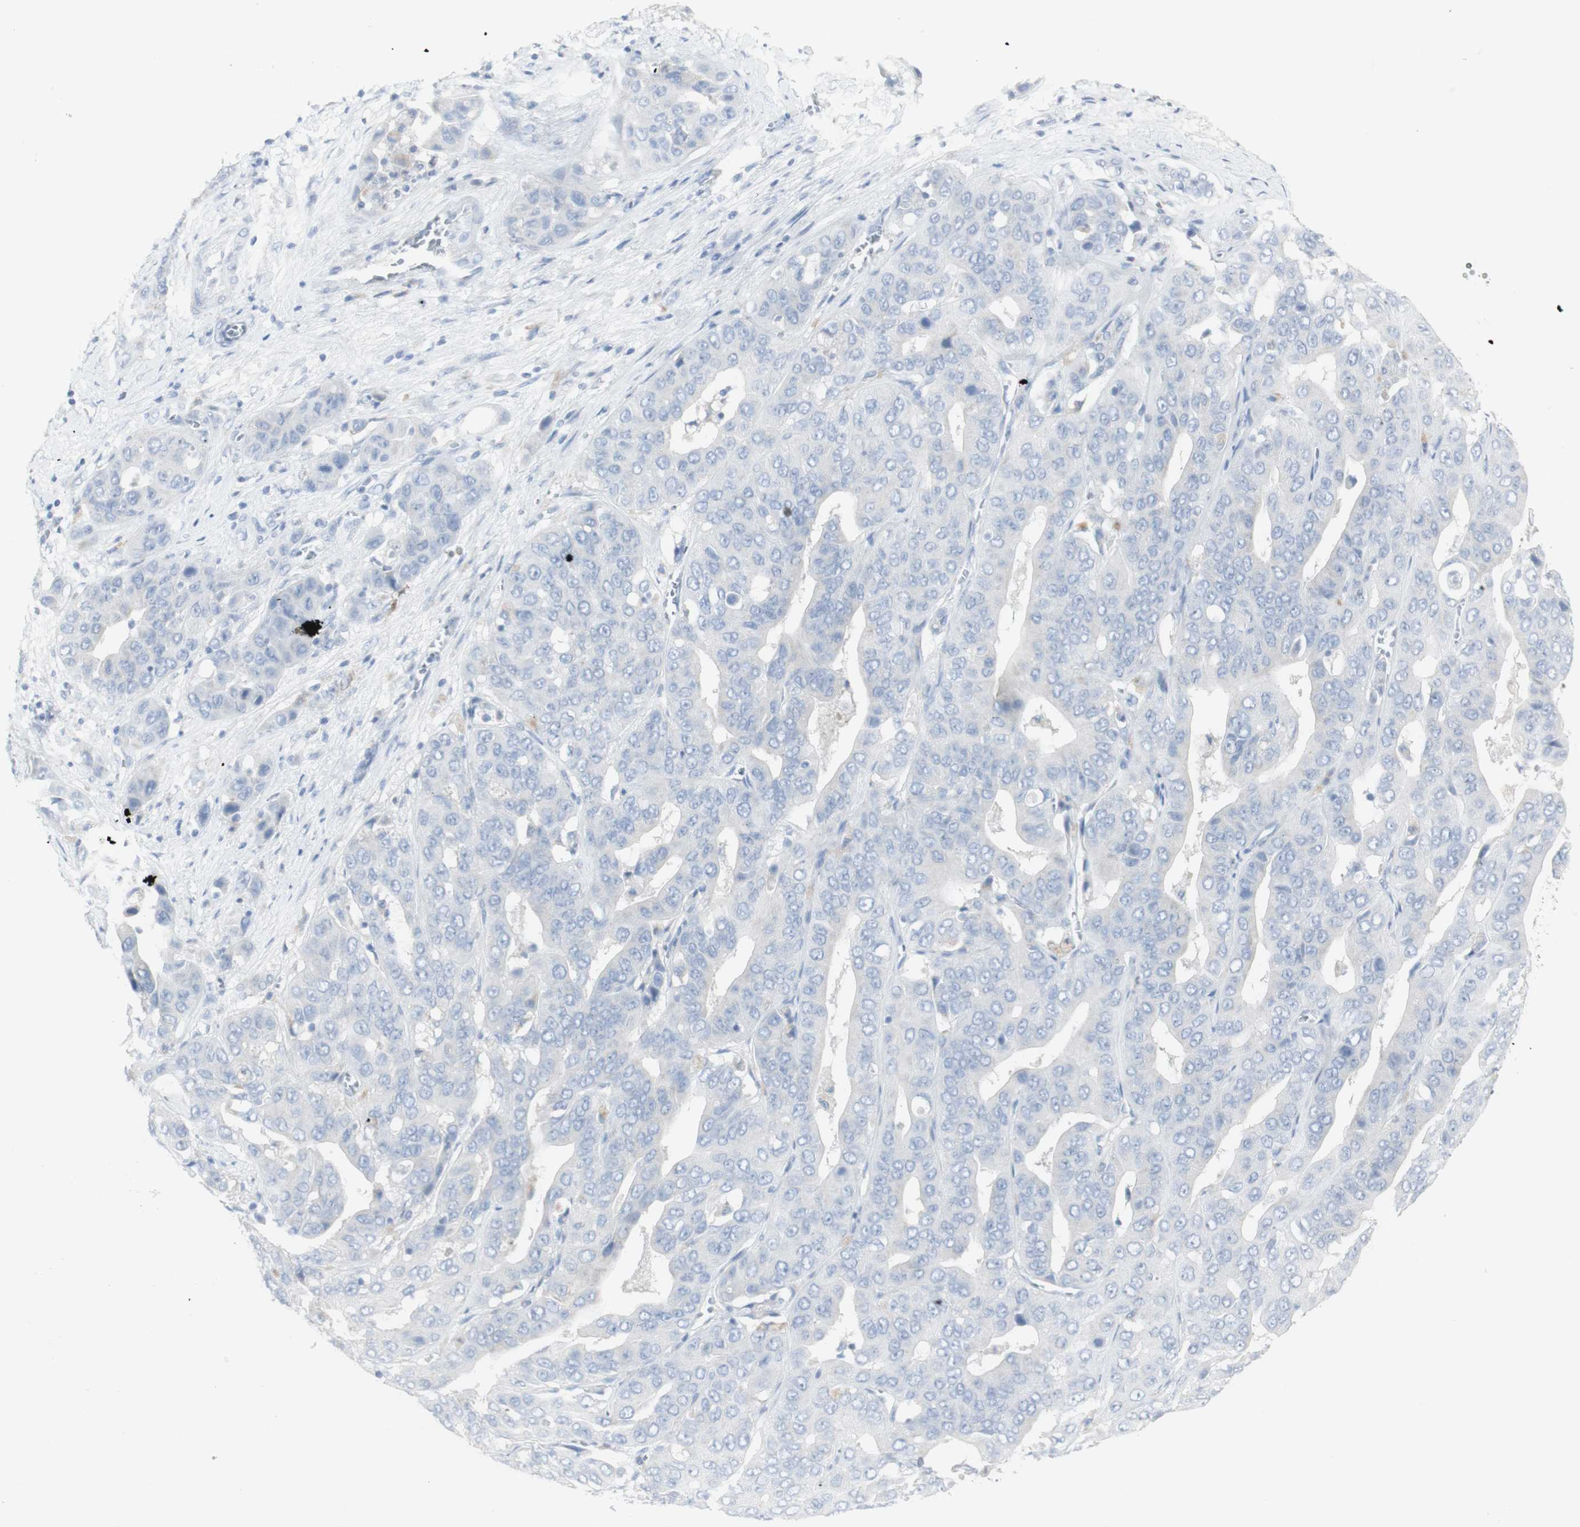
{"staining": {"intensity": "negative", "quantity": "none", "location": "none"}, "tissue": "liver cancer", "cell_type": "Tumor cells", "image_type": "cancer", "snomed": [{"axis": "morphology", "description": "Cholangiocarcinoma"}, {"axis": "topography", "description": "Liver"}], "caption": "Tumor cells are negative for protein expression in human liver cancer (cholangiocarcinoma).", "gene": "CD207", "patient": {"sex": "female", "age": 52}}